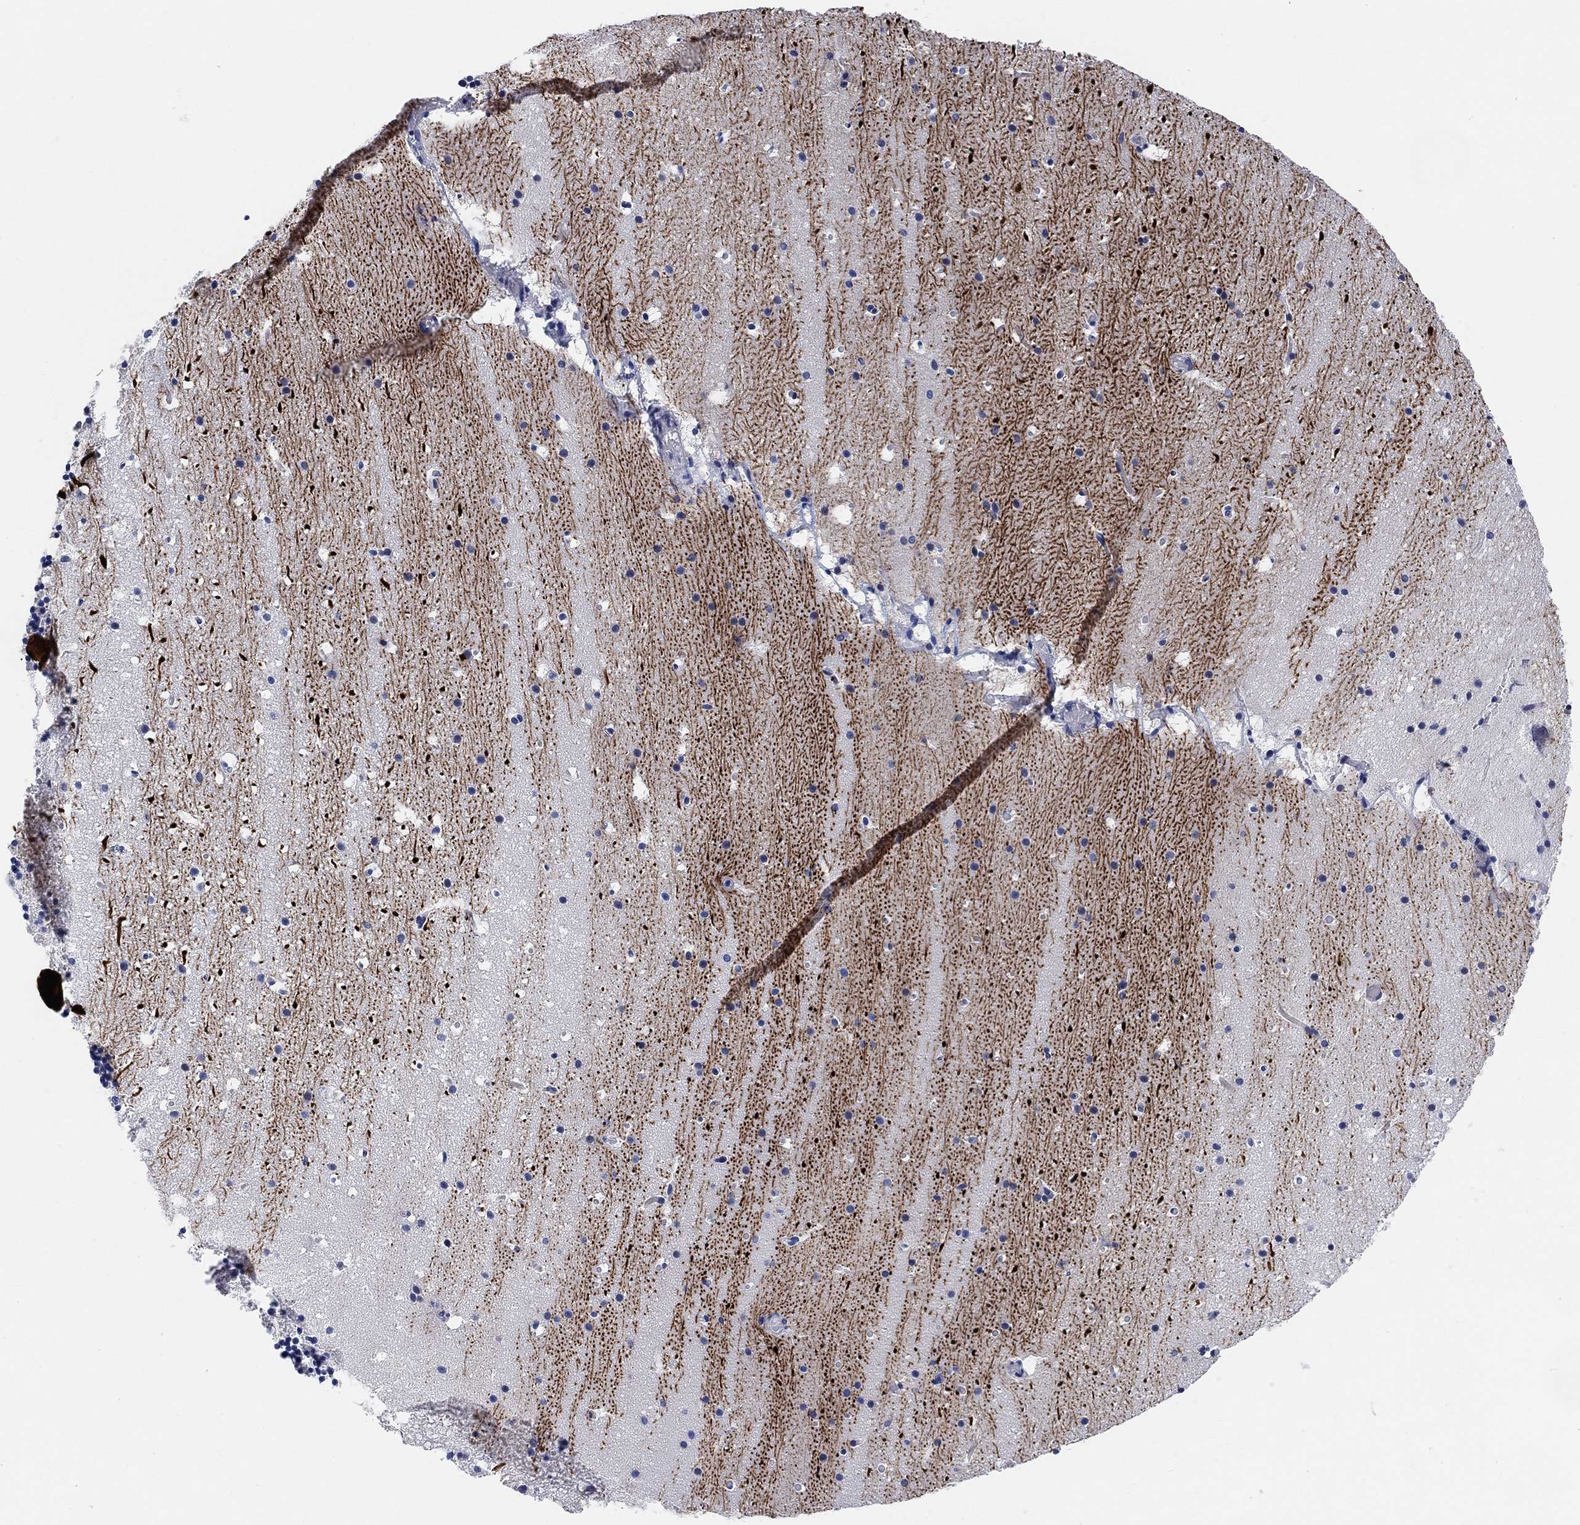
{"staining": {"intensity": "negative", "quantity": "none", "location": "none"}, "tissue": "cerebellum", "cell_type": "Cells in granular layer", "image_type": "normal", "snomed": [{"axis": "morphology", "description": "Normal tissue, NOS"}, {"axis": "topography", "description": "Cerebellum"}], "caption": "IHC micrograph of unremarkable human cerebellum stained for a protein (brown), which shows no expression in cells in granular layer.", "gene": "HCRTR1", "patient": {"sex": "male", "age": 37}}